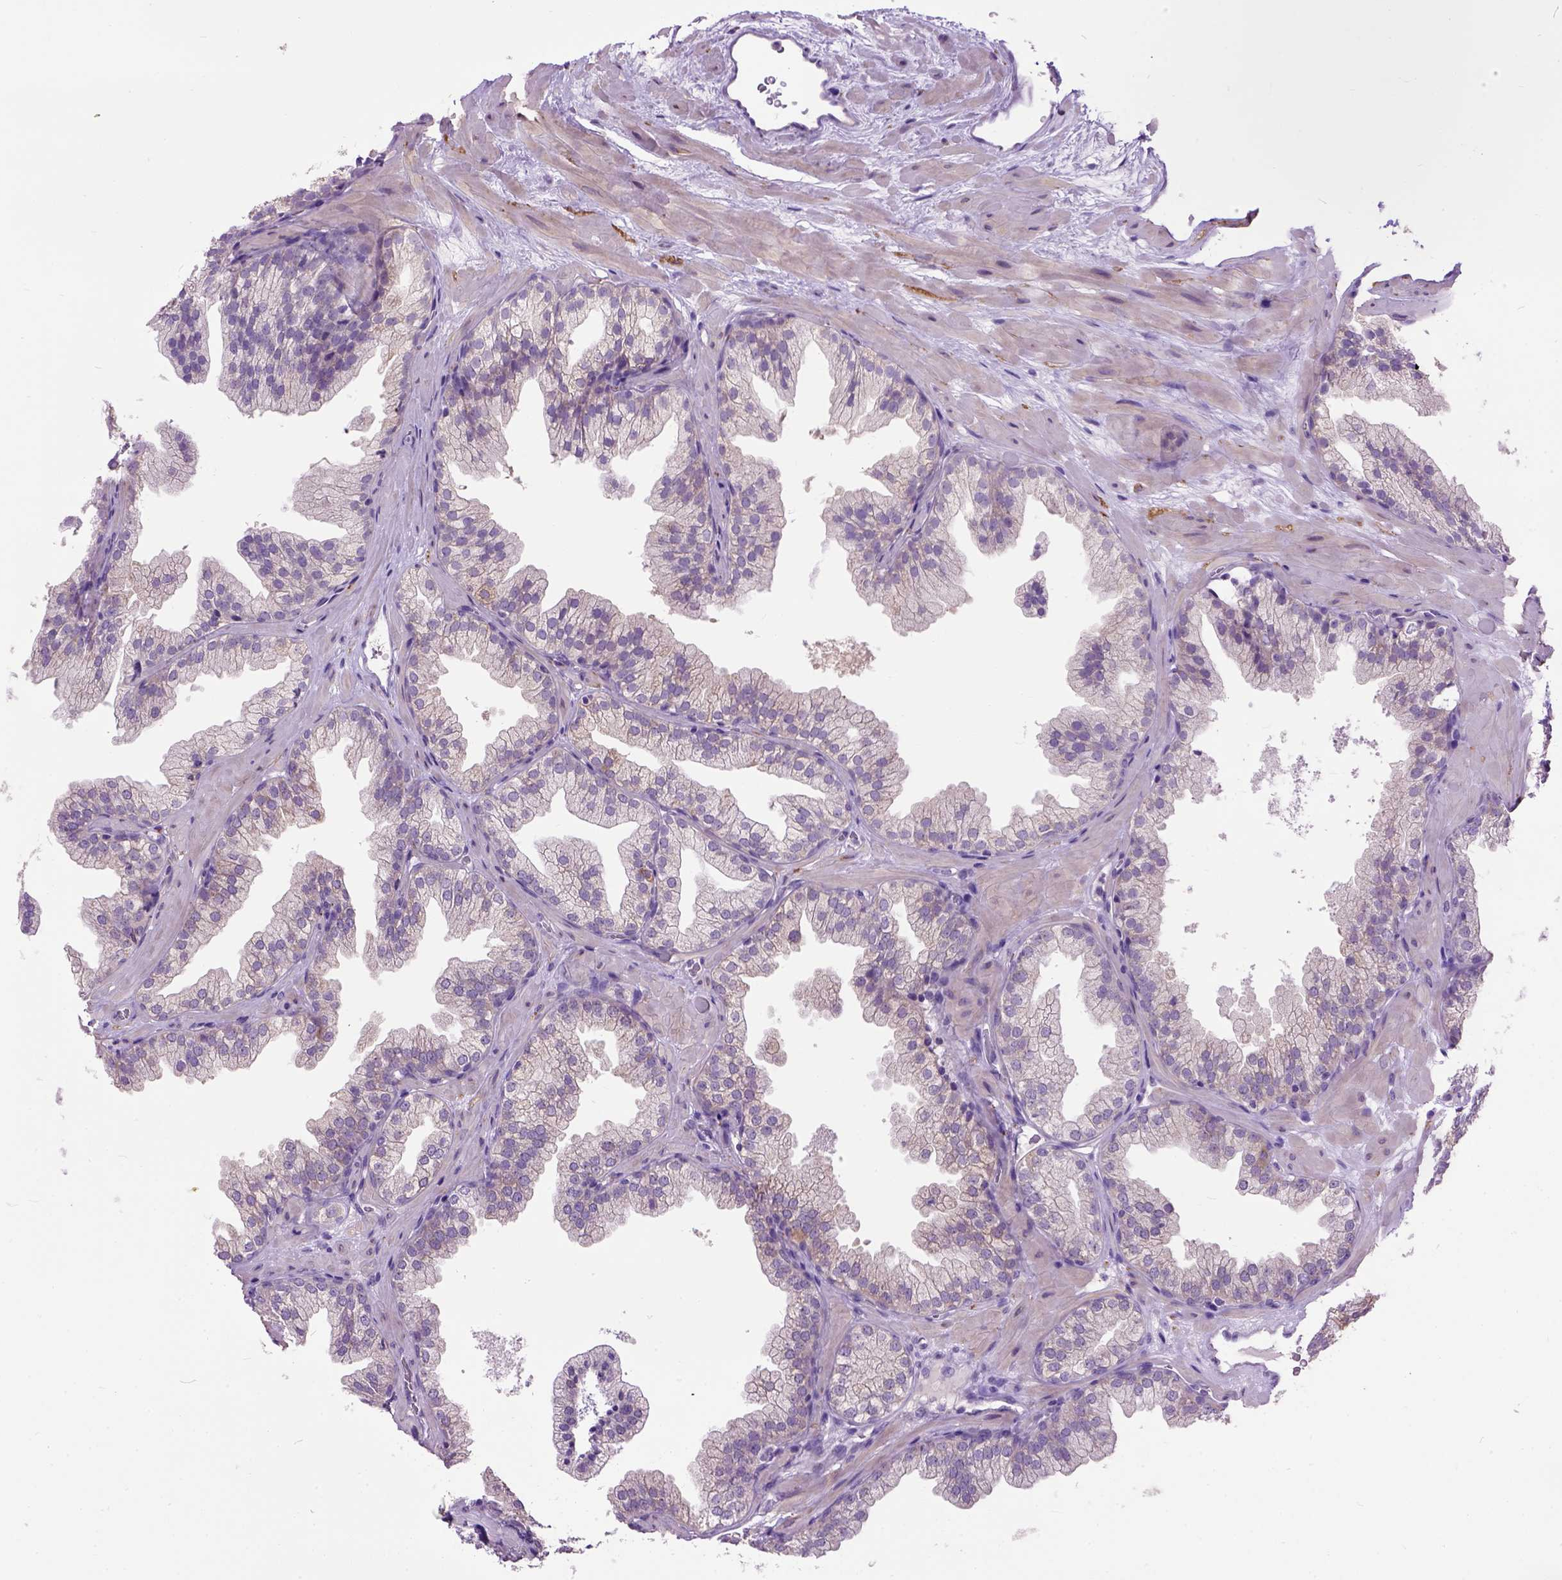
{"staining": {"intensity": "negative", "quantity": "none", "location": "none"}, "tissue": "prostate", "cell_type": "Glandular cells", "image_type": "normal", "snomed": [{"axis": "morphology", "description": "Normal tissue, NOS"}, {"axis": "topography", "description": "Prostate"}], "caption": "Immunohistochemistry micrograph of unremarkable prostate: prostate stained with DAB (3,3'-diaminobenzidine) shows no significant protein positivity in glandular cells. (Brightfield microscopy of DAB immunohistochemistry (IHC) at high magnification).", "gene": "MAPT", "patient": {"sex": "male", "age": 37}}